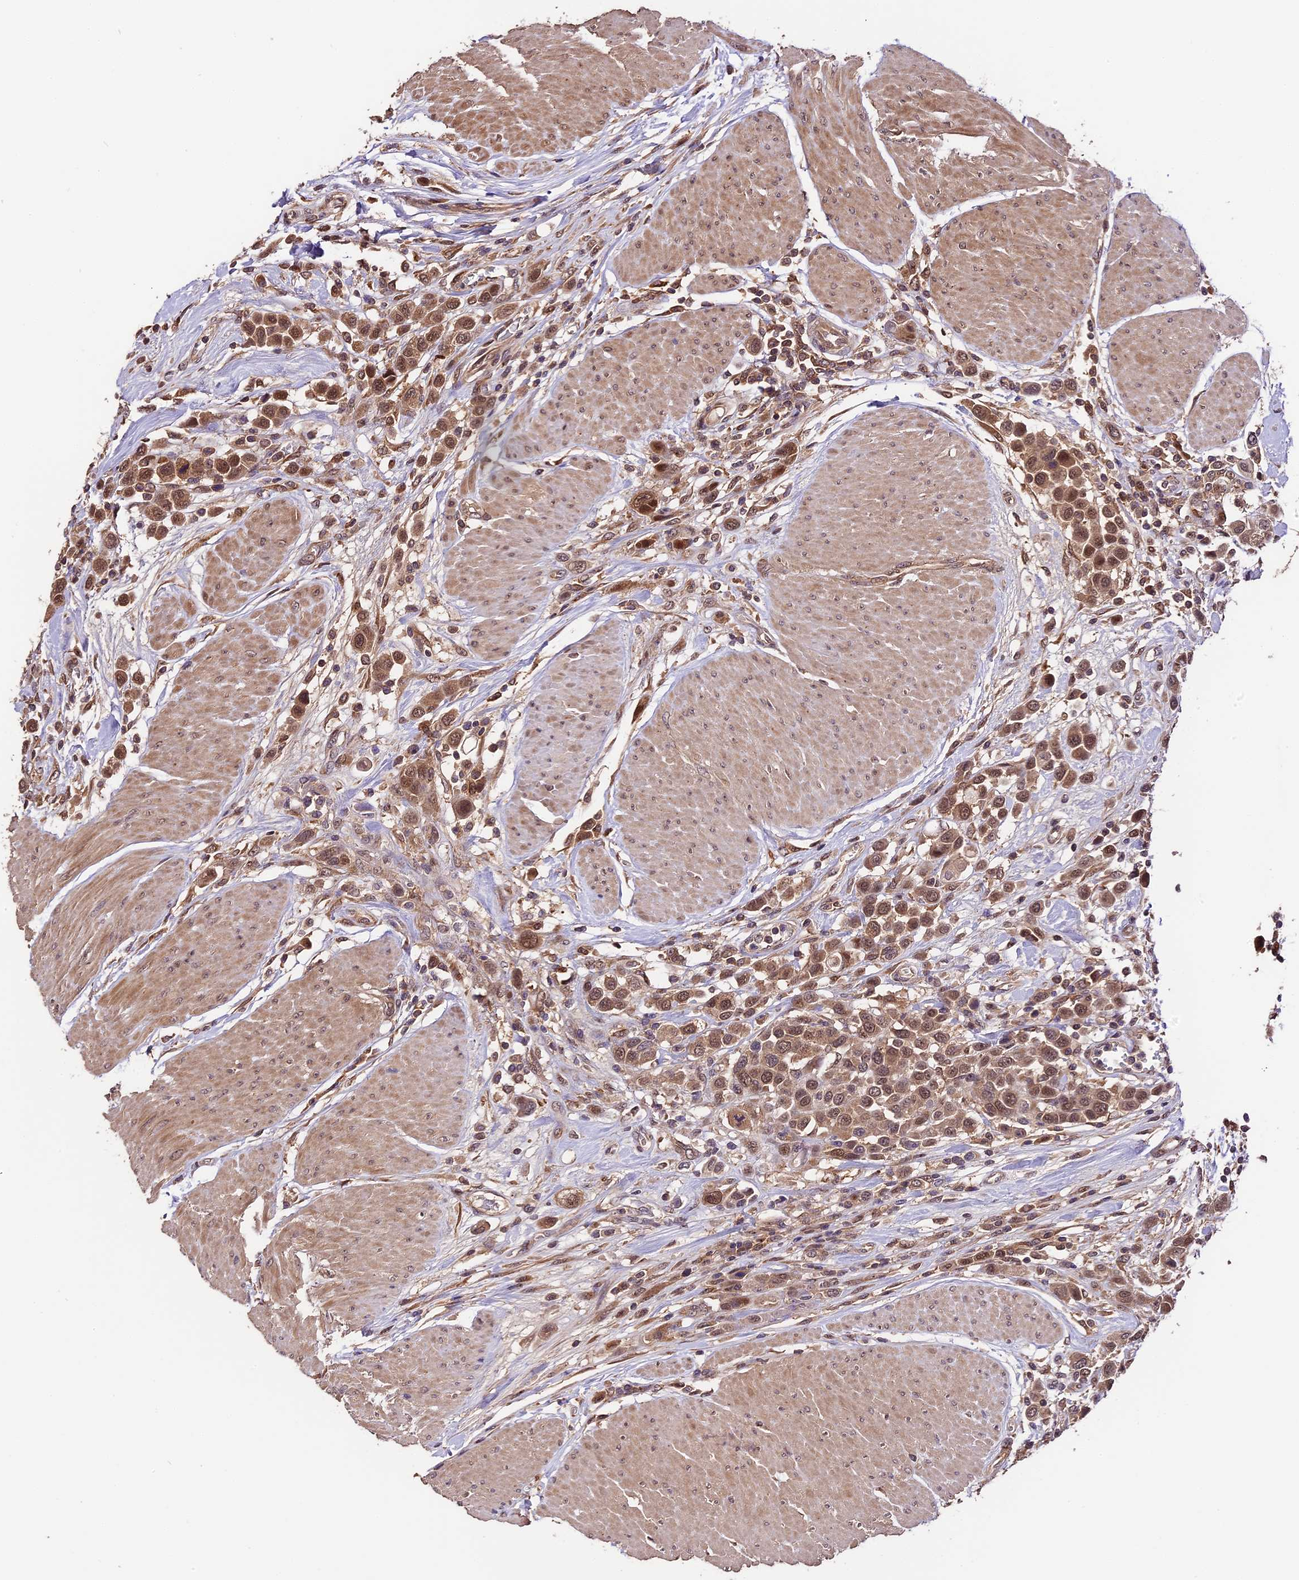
{"staining": {"intensity": "moderate", "quantity": ">75%", "location": "cytoplasmic/membranous,nuclear"}, "tissue": "urothelial cancer", "cell_type": "Tumor cells", "image_type": "cancer", "snomed": [{"axis": "morphology", "description": "Urothelial carcinoma, High grade"}, {"axis": "topography", "description": "Urinary bladder"}], "caption": "Tumor cells demonstrate medium levels of moderate cytoplasmic/membranous and nuclear positivity in approximately >75% of cells in human urothelial cancer. The staining was performed using DAB (3,3'-diaminobenzidine), with brown indicating positive protein expression. Nuclei are stained blue with hematoxylin.", "gene": "TRMT1", "patient": {"sex": "male", "age": 50}}